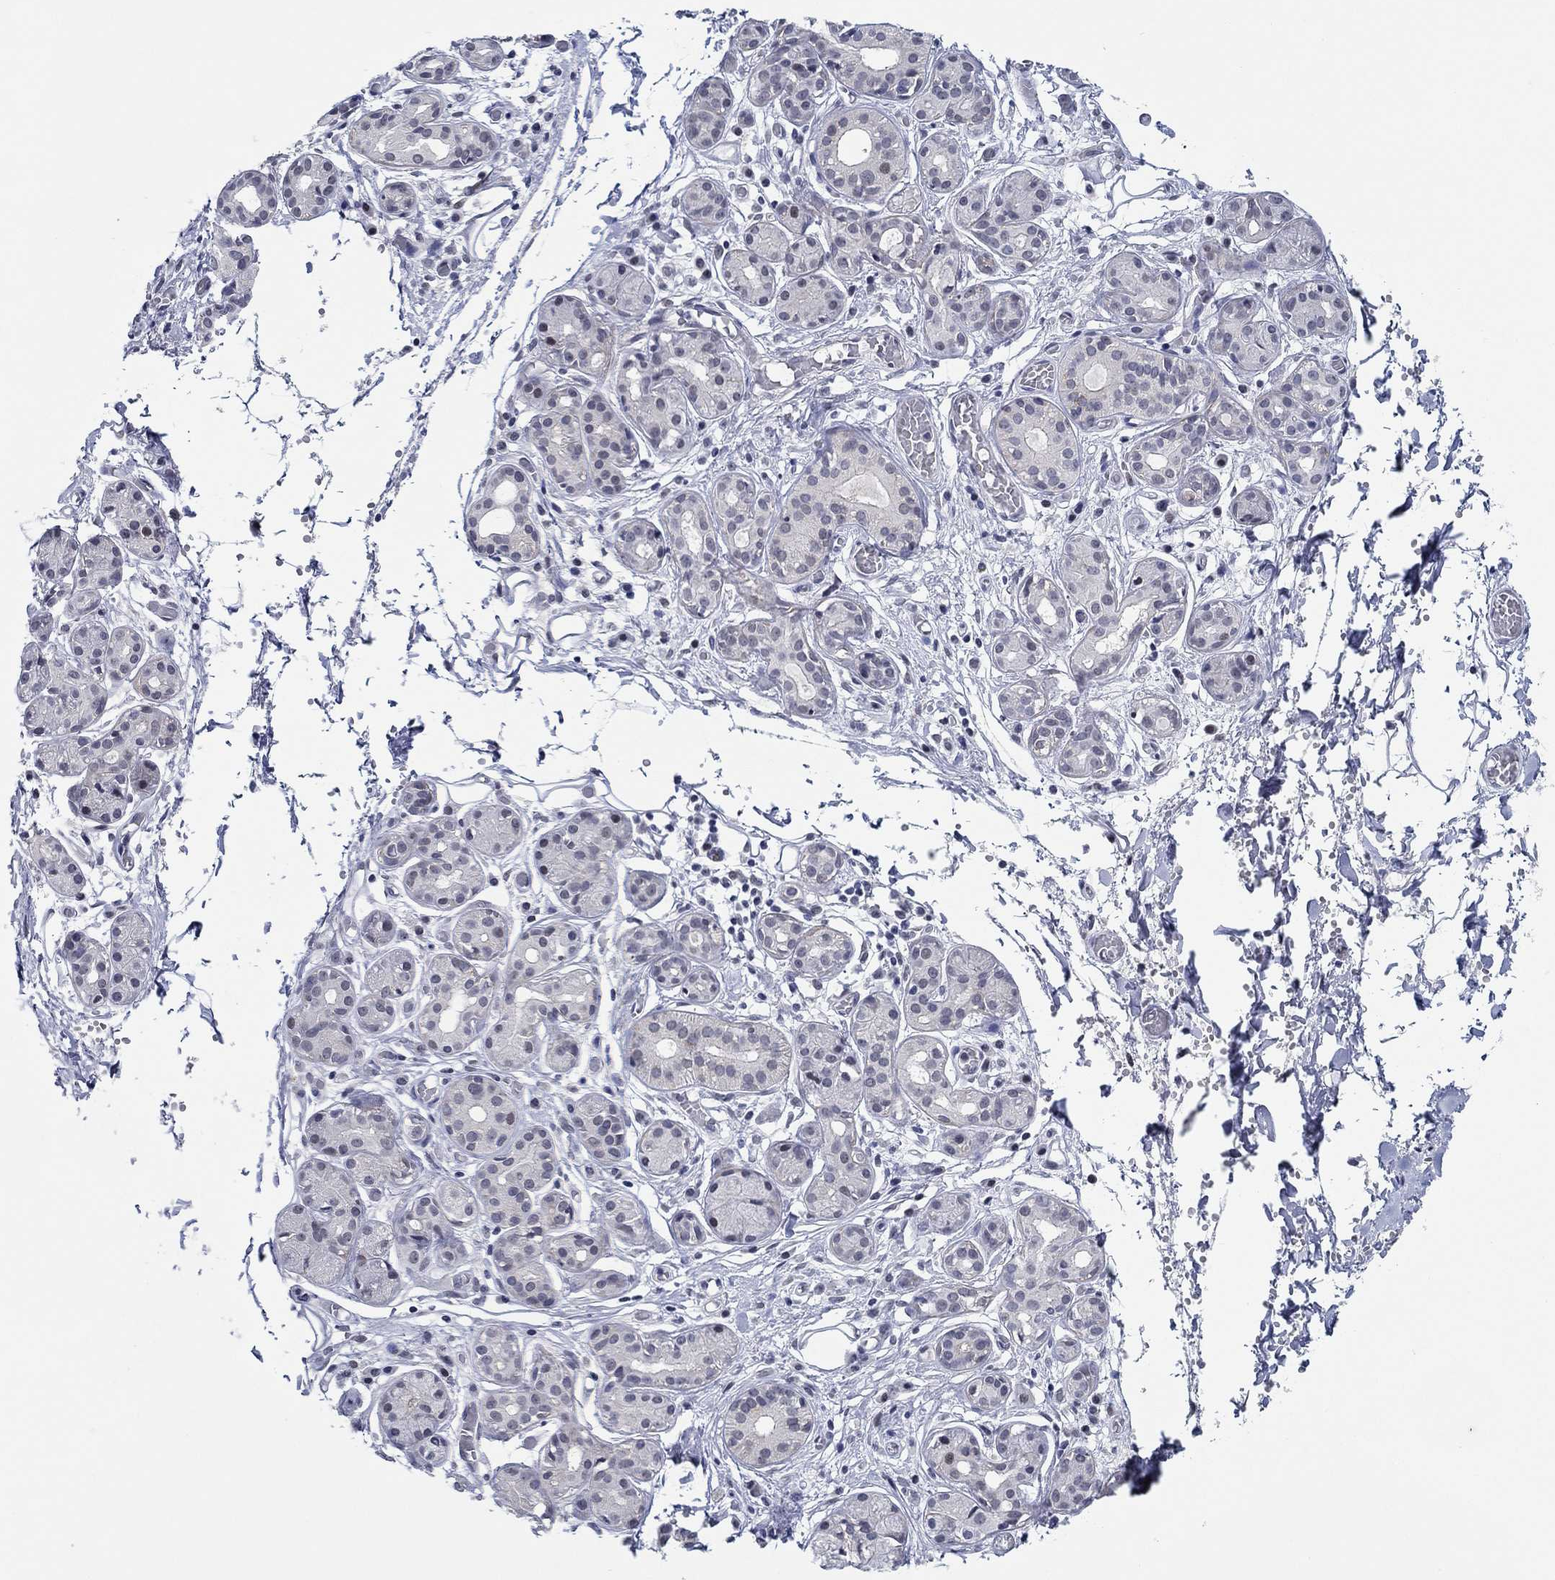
{"staining": {"intensity": "negative", "quantity": "none", "location": "none"}, "tissue": "salivary gland", "cell_type": "Glandular cells", "image_type": "normal", "snomed": [{"axis": "morphology", "description": "Normal tissue, NOS"}, {"axis": "topography", "description": "Salivary gland"}, {"axis": "topography", "description": "Peripheral nerve tissue"}], "caption": "The histopathology image displays no staining of glandular cells in unremarkable salivary gland.", "gene": "SLC34A1", "patient": {"sex": "male", "age": 71}}